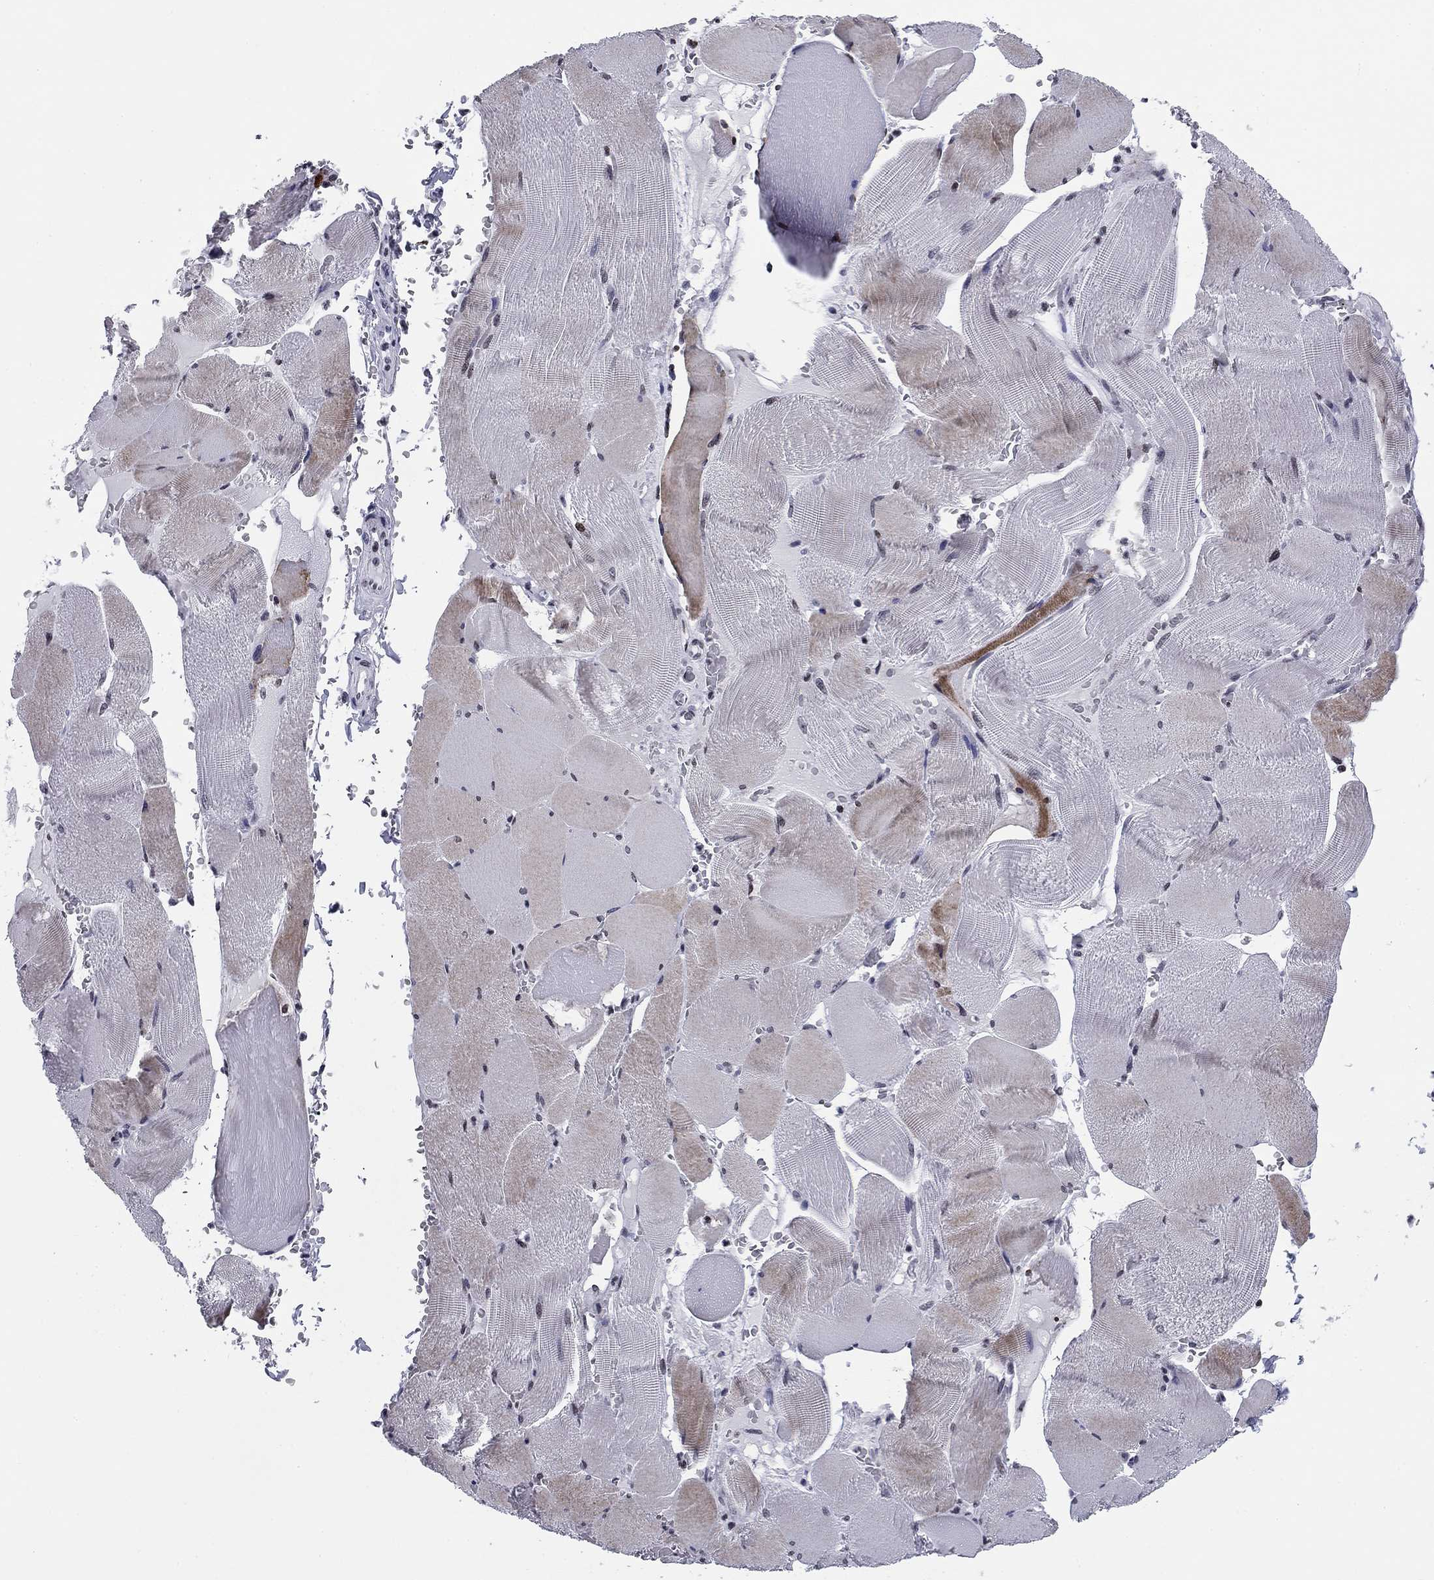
{"staining": {"intensity": "negative", "quantity": "none", "location": "none"}, "tissue": "skeletal muscle", "cell_type": "Myocytes", "image_type": "normal", "snomed": [{"axis": "morphology", "description": "Normal tissue, NOS"}, {"axis": "topography", "description": "Skeletal muscle"}], "caption": "Myocytes are negative for protein expression in normal human skeletal muscle.", "gene": "CCDC144A", "patient": {"sex": "male", "age": 56}}